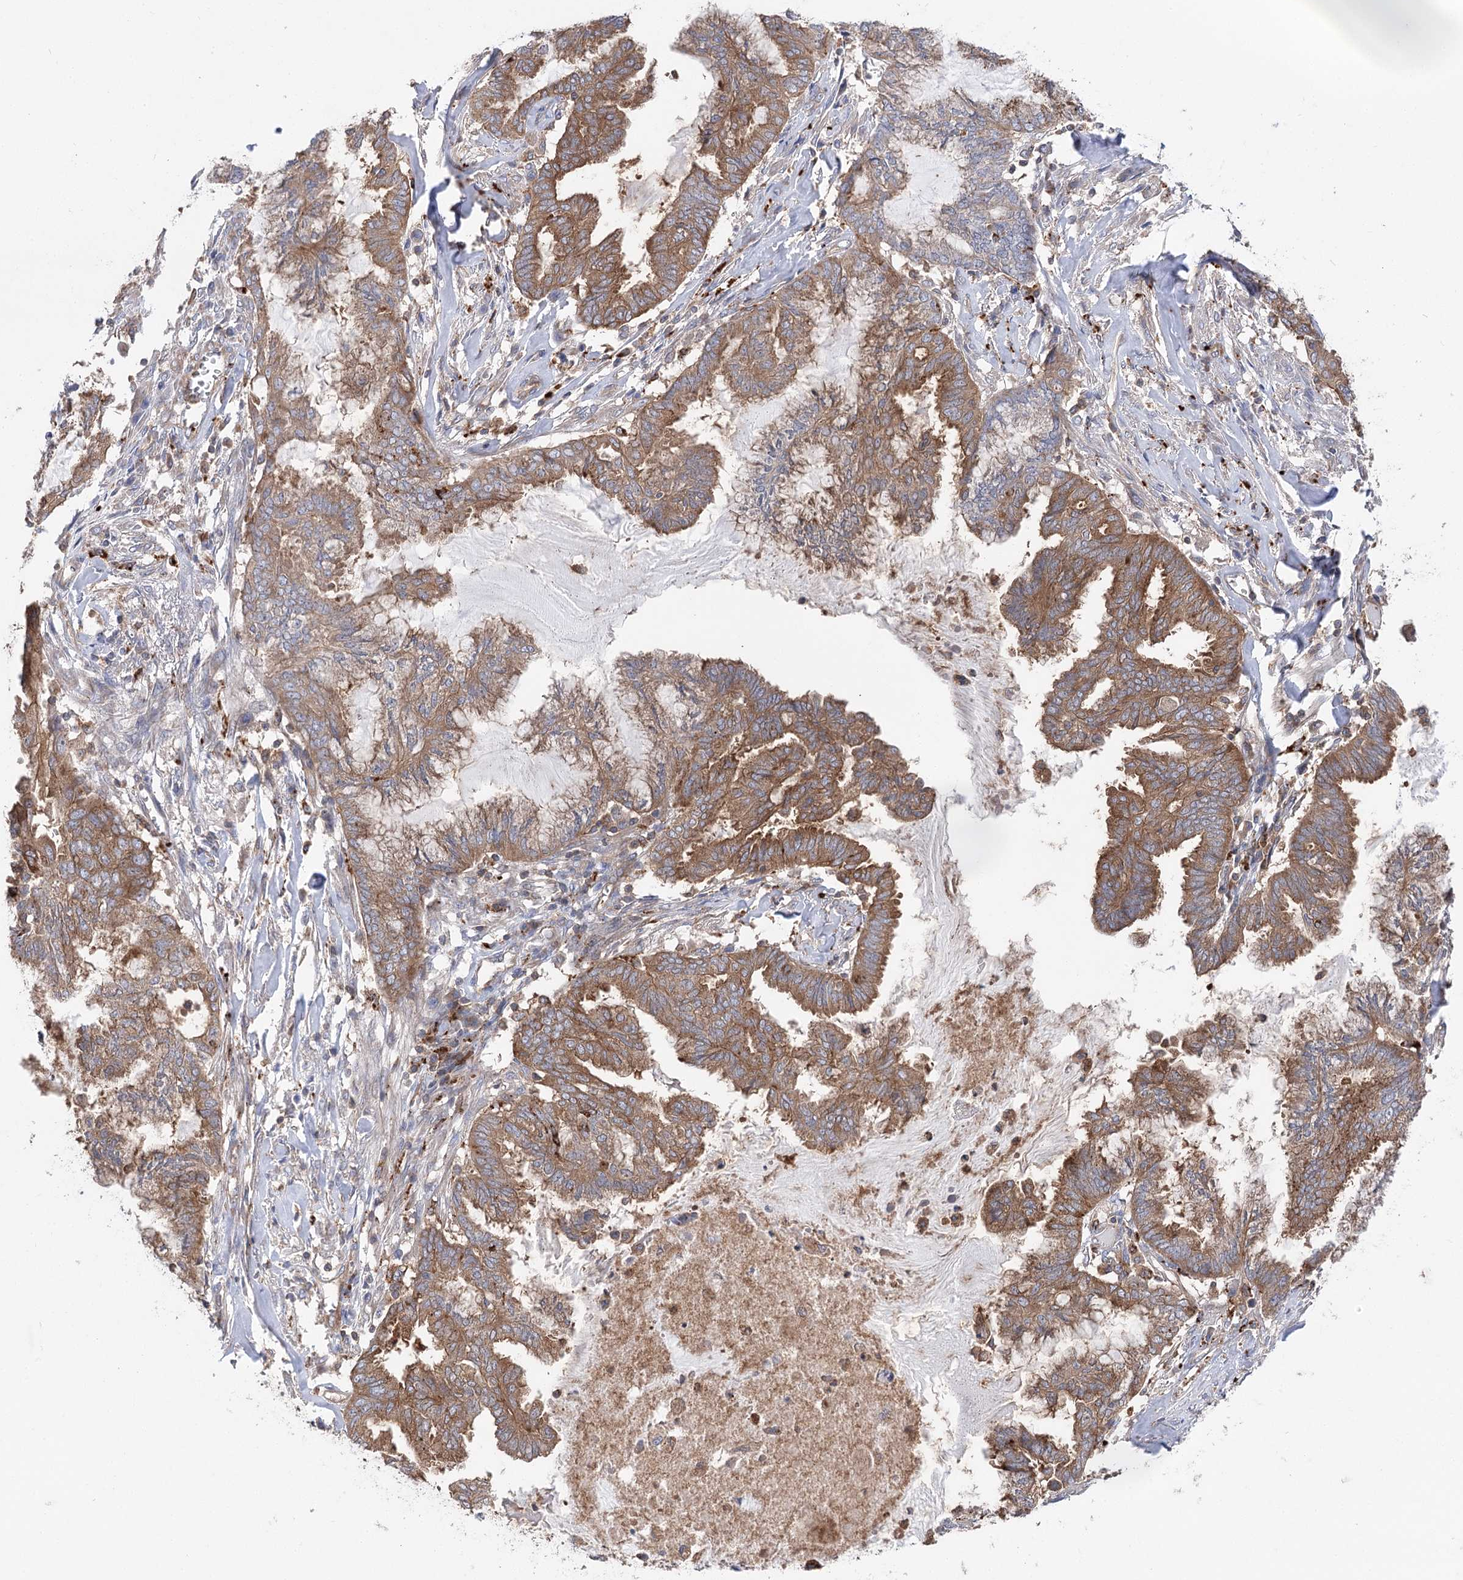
{"staining": {"intensity": "moderate", "quantity": ">75%", "location": "cytoplasmic/membranous"}, "tissue": "endometrial cancer", "cell_type": "Tumor cells", "image_type": "cancer", "snomed": [{"axis": "morphology", "description": "Adenocarcinoma, NOS"}, {"axis": "topography", "description": "Endometrium"}], "caption": "Tumor cells reveal medium levels of moderate cytoplasmic/membranous staining in approximately >75% of cells in human endometrial cancer (adenocarcinoma).", "gene": "VPS37B", "patient": {"sex": "female", "age": 86}}